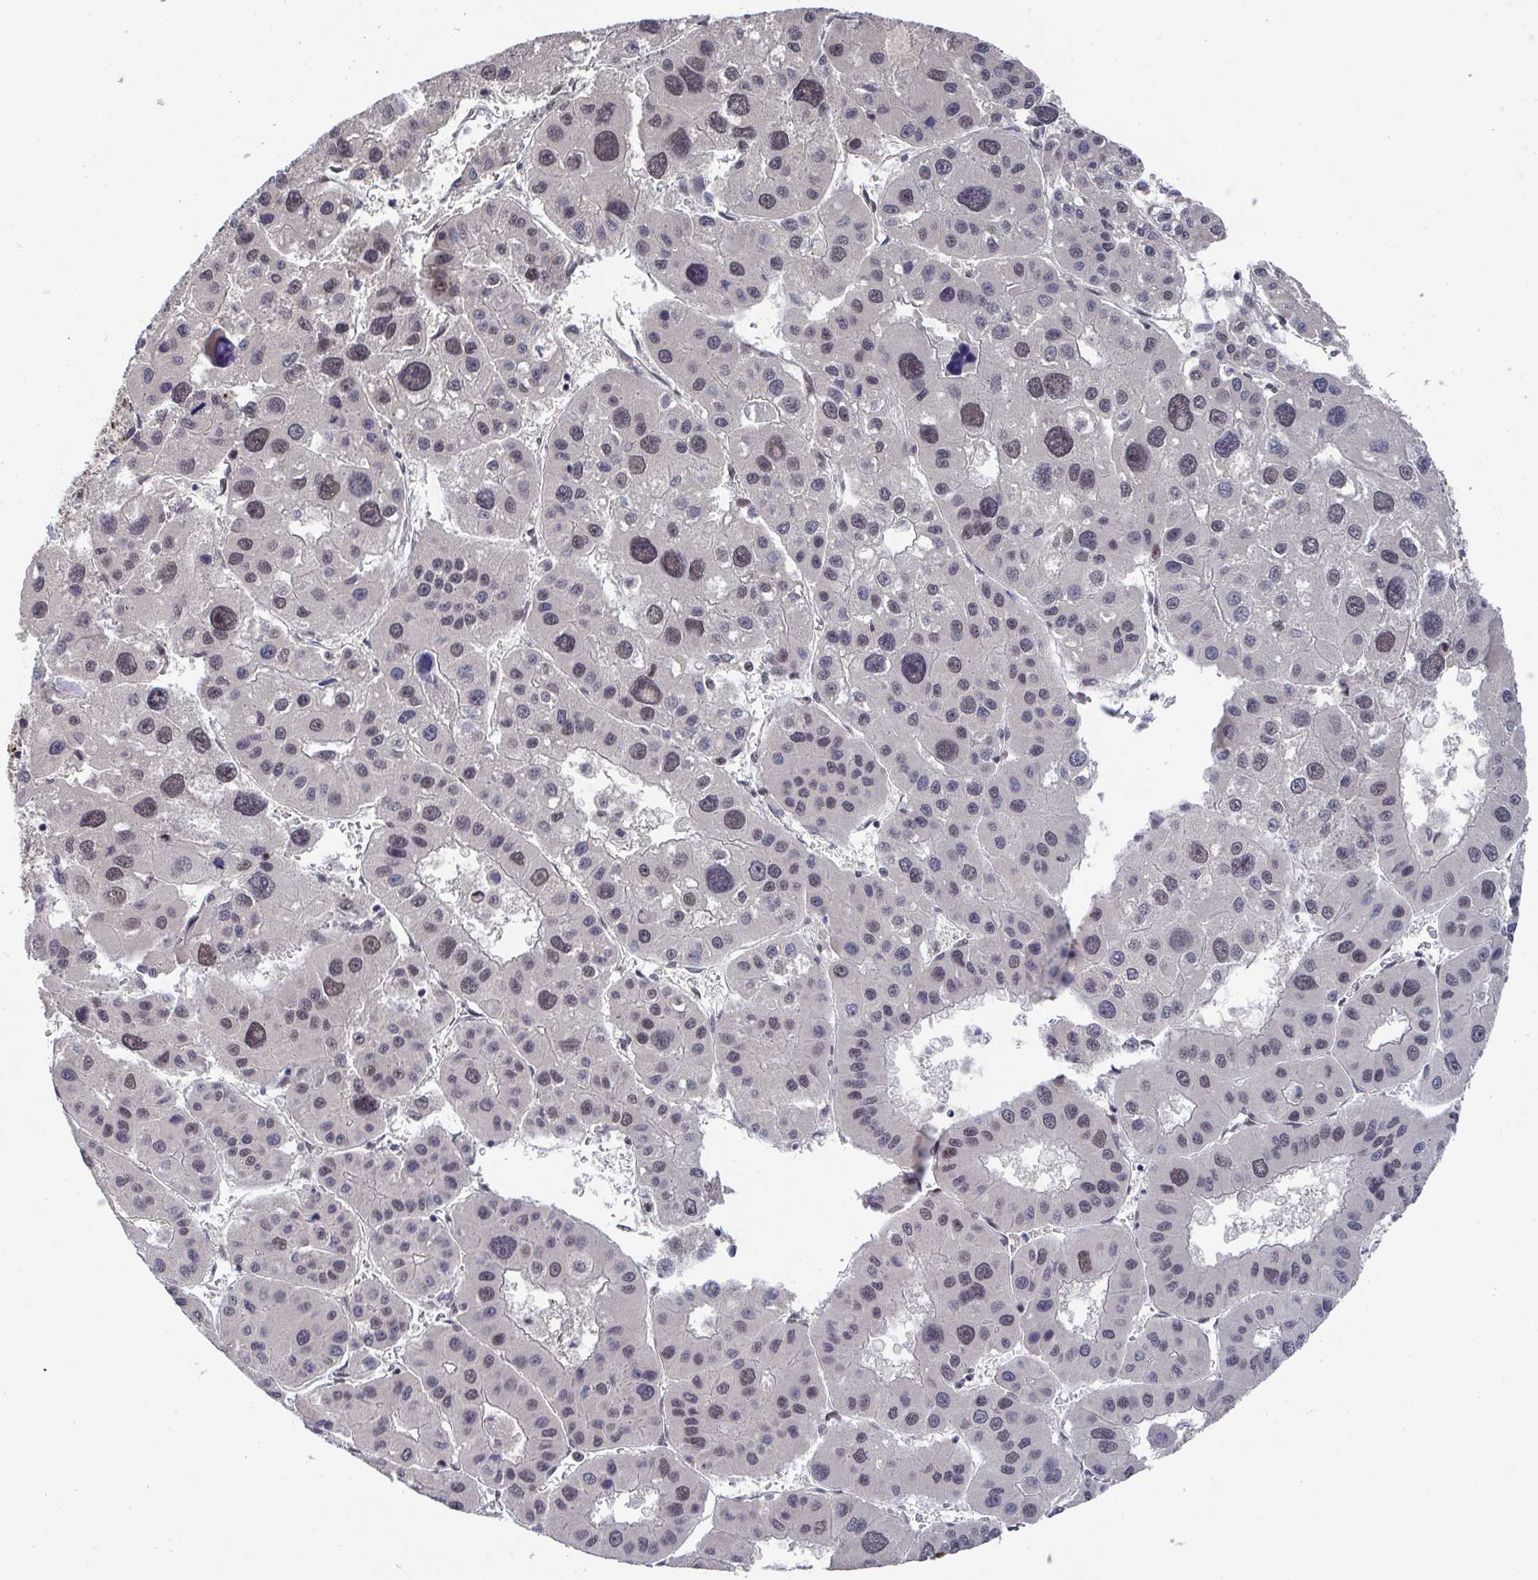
{"staining": {"intensity": "weak", "quantity": "25%-75%", "location": "nuclear"}, "tissue": "liver cancer", "cell_type": "Tumor cells", "image_type": "cancer", "snomed": [{"axis": "morphology", "description": "Carcinoma, Hepatocellular, NOS"}, {"axis": "topography", "description": "Liver"}], "caption": "Immunohistochemistry micrograph of neoplastic tissue: liver cancer (hepatocellular carcinoma) stained using immunohistochemistry exhibits low levels of weak protein expression localized specifically in the nuclear of tumor cells, appearing as a nuclear brown color.", "gene": "JMJD1C", "patient": {"sex": "male", "age": 73}}